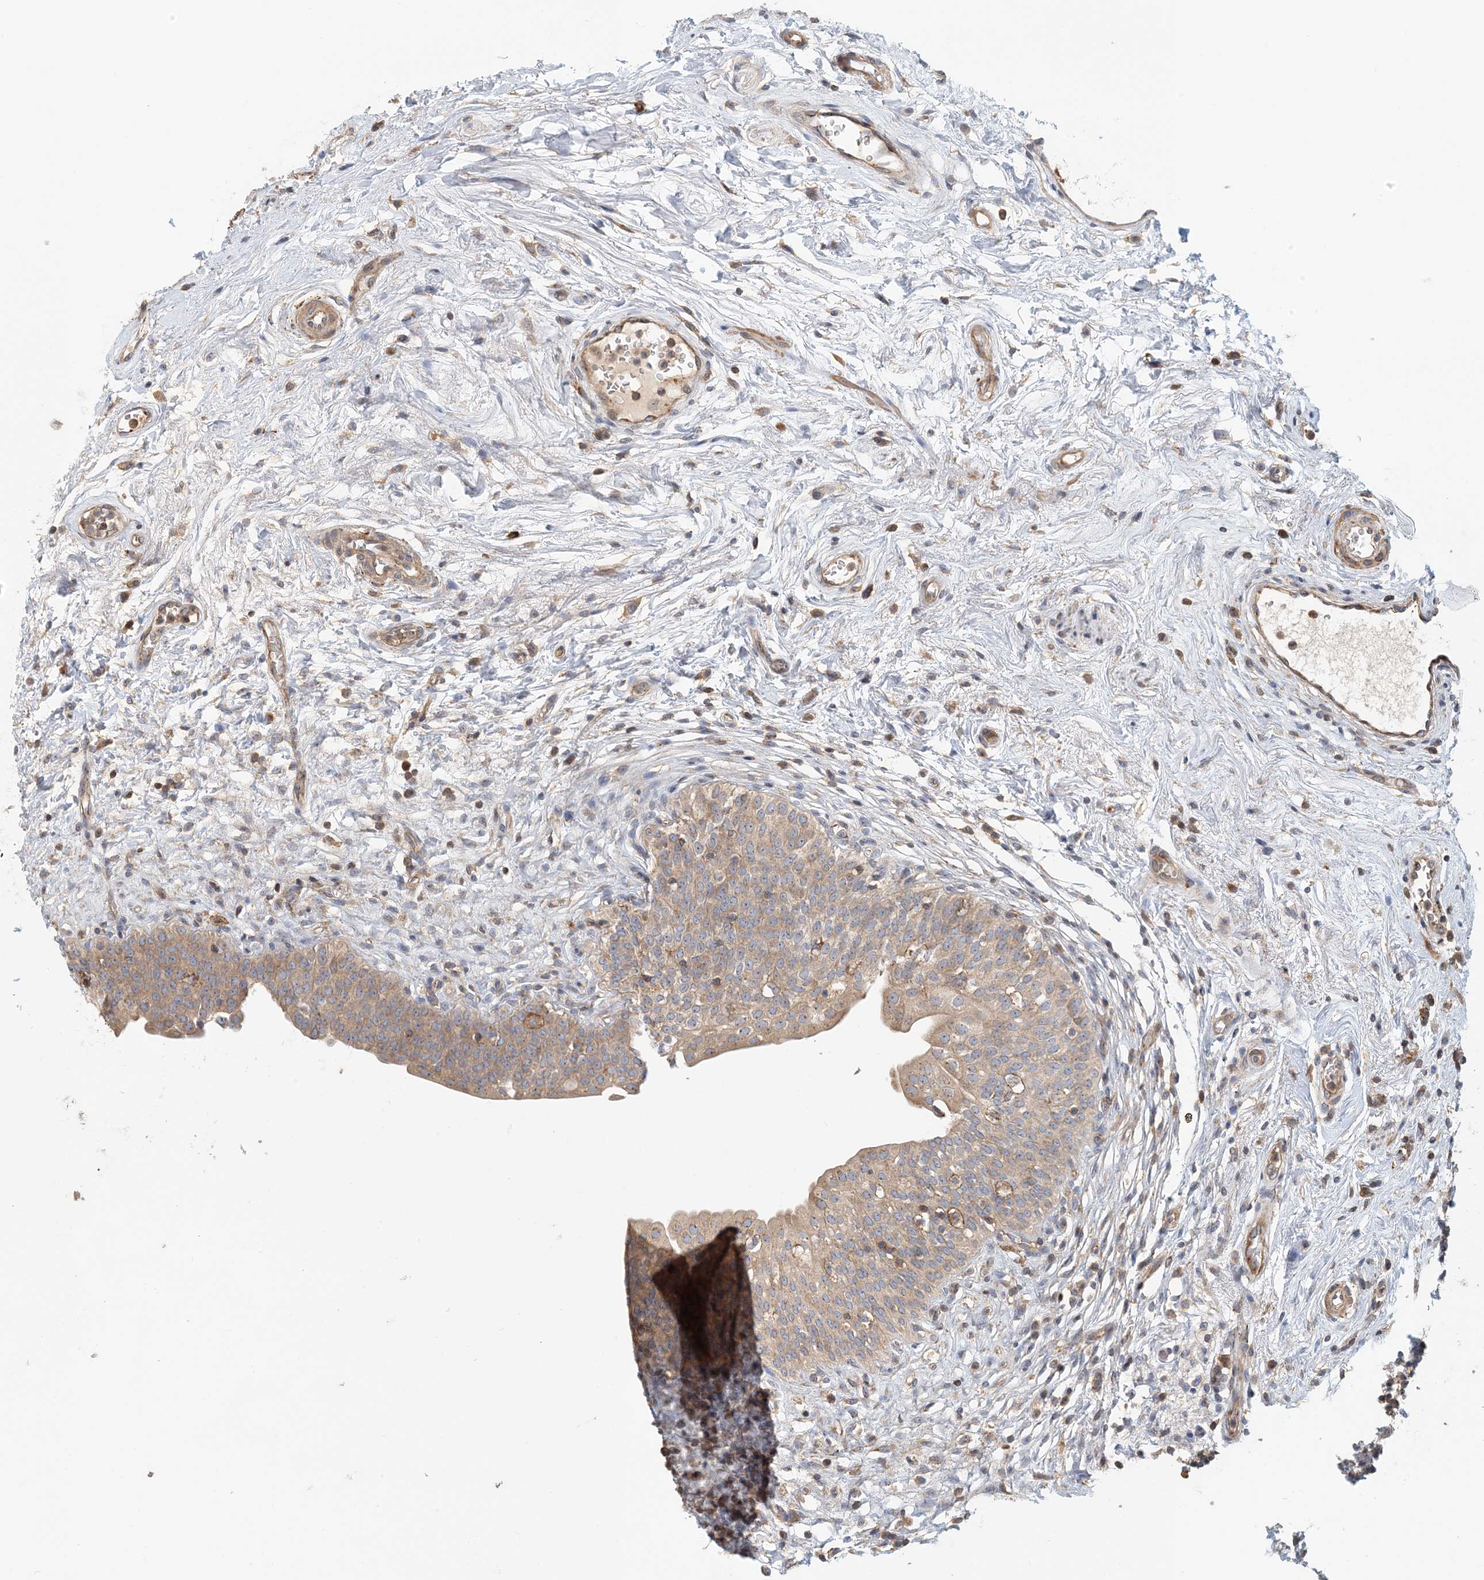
{"staining": {"intensity": "weak", "quantity": ">75%", "location": "cytoplasmic/membranous"}, "tissue": "urinary bladder", "cell_type": "Urothelial cells", "image_type": "normal", "snomed": [{"axis": "morphology", "description": "Normal tissue, NOS"}, {"axis": "topography", "description": "Urinary bladder"}], "caption": "Brown immunohistochemical staining in unremarkable human urinary bladder shows weak cytoplasmic/membranous positivity in about >75% of urothelial cells. (DAB IHC, brown staining for protein, blue staining for nuclei).", "gene": "COLEC11", "patient": {"sex": "male", "age": 83}}